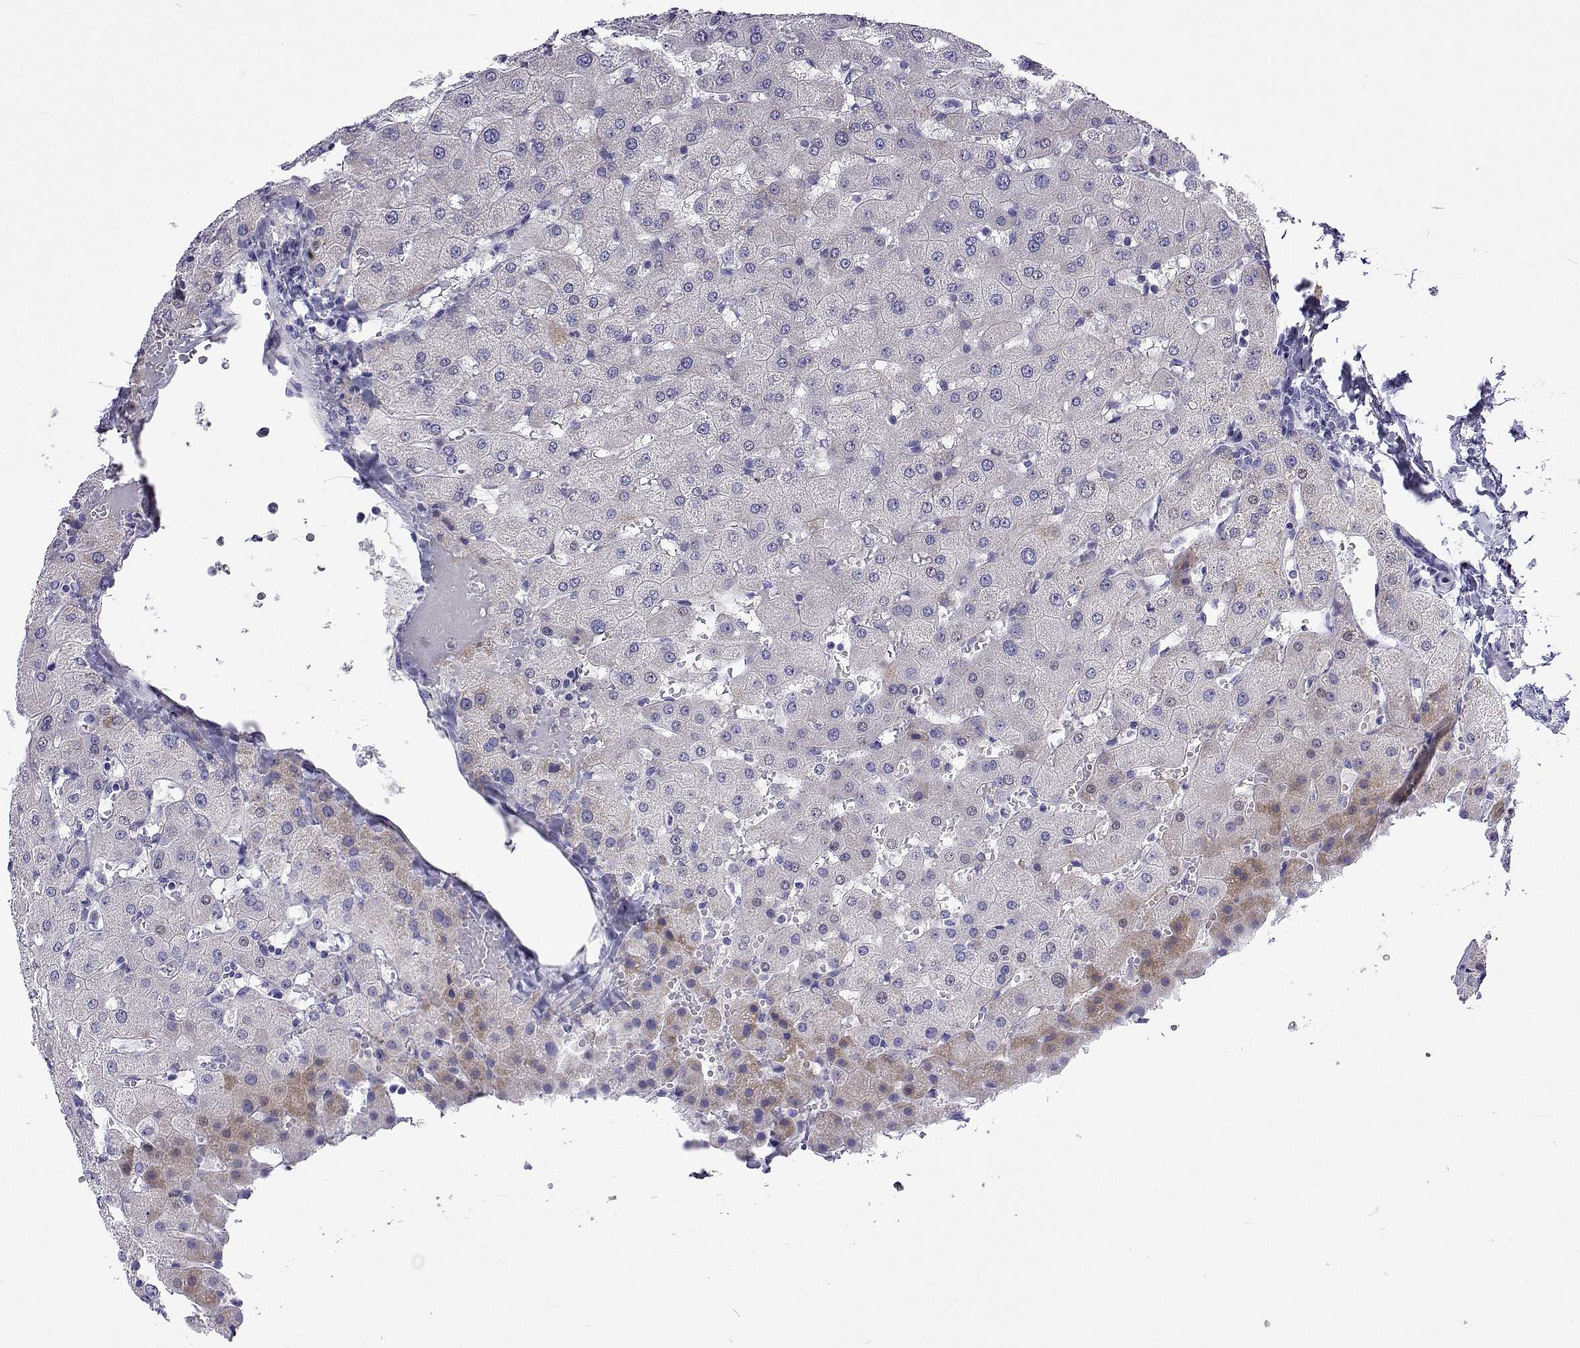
{"staining": {"intensity": "negative", "quantity": "none", "location": "none"}, "tissue": "liver", "cell_type": "Cholangiocytes", "image_type": "normal", "snomed": [{"axis": "morphology", "description": "Normal tissue, NOS"}, {"axis": "topography", "description": "Liver"}], "caption": "Unremarkable liver was stained to show a protein in brown. There is no significant positivity in cholangiocytes. (DAB (3,3'-diaminobenzidine) immunohistochemistry (IHC) visualized using brightfield microscopy, high magnification).", "gene": "UMODL1", "patient": {"sex": "female", "age": 63}}